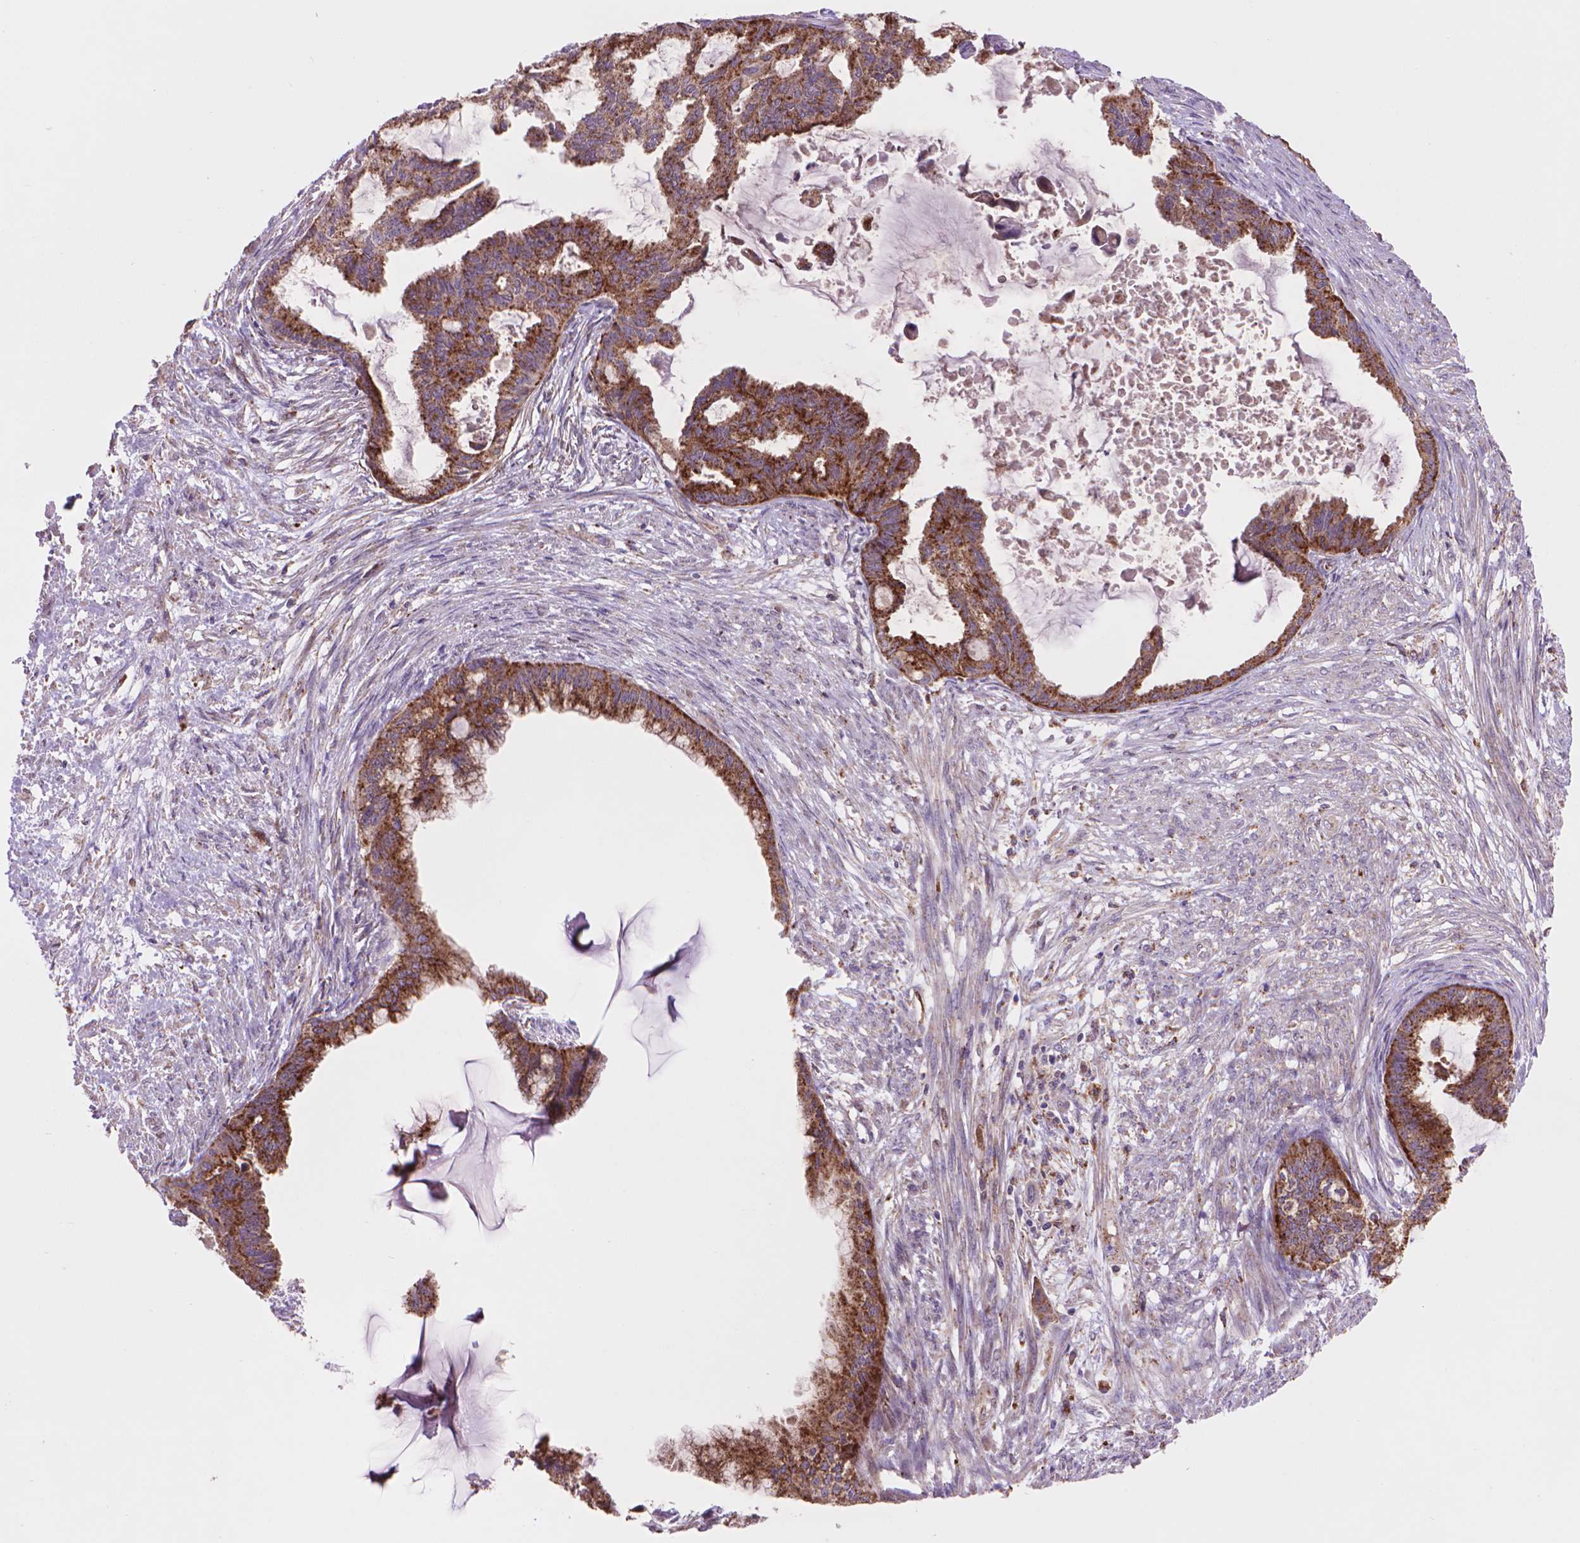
{"staining": {"intensity": "strong", "quantity": ">75%", "location": "cytoplasmic/membranous"}, "tissue": "endometrial cancer", "cell_type": "Tumor cells", "image_type": "cancer", "snomed": [{"axis": "morphology", "description": "Adenocarcinoma, NOS"}, {"axis": "topography", "description": "Endometrium"}], "caption": "Immunohistochemical staining of human endometrial cancer (adenocarcinoma) demonstrates high levels of strong cytoplasmic/membranous protein expression in approximately >75% of tumor cells. The protein of interest is stained brown, and the nuclei are stained in blue (DAB (3,3'-diaminobenzidine) IHC with brightfield microscopy, high magnification).", "gene": "GLB1", "patient": {"sex": "female", "age": 86}}